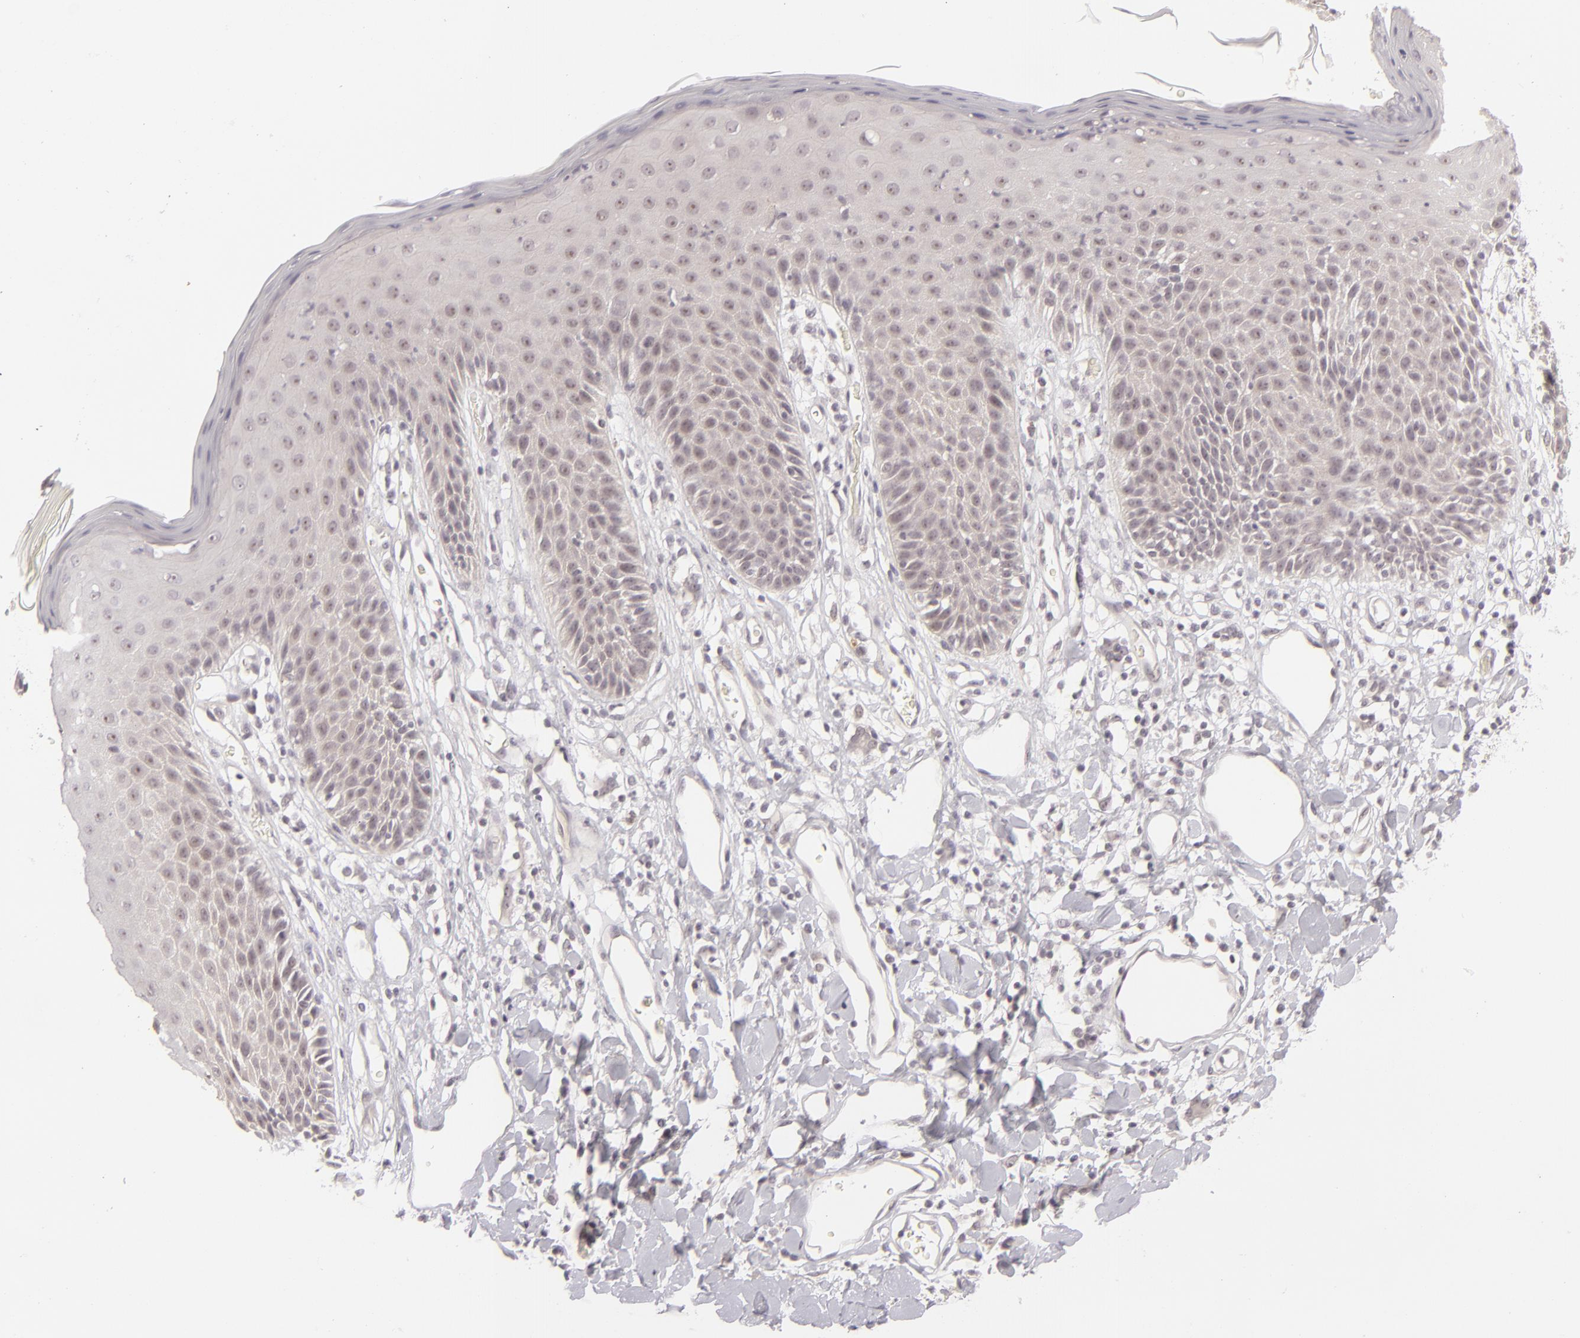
{"staining": {"intensity": "negative", "quantity": "none", "location": "none"}, "tissue": "skin", "cell_type": "Epidermal cells", "image_type": "normal", "snomed": [{"axis": "morphology", "description": "Normal tissue, NOS"}, {"axis": "topography", "description": "Vulva"}, {"axis": "topography", "description": "Peripheral nerve tissue"}], "caption": "Protein analysis of unremarkable skin reveals no significant staining in epidermal cells.", "gene": "DLG3", "patient": {"sex": "female", "age": 68}}